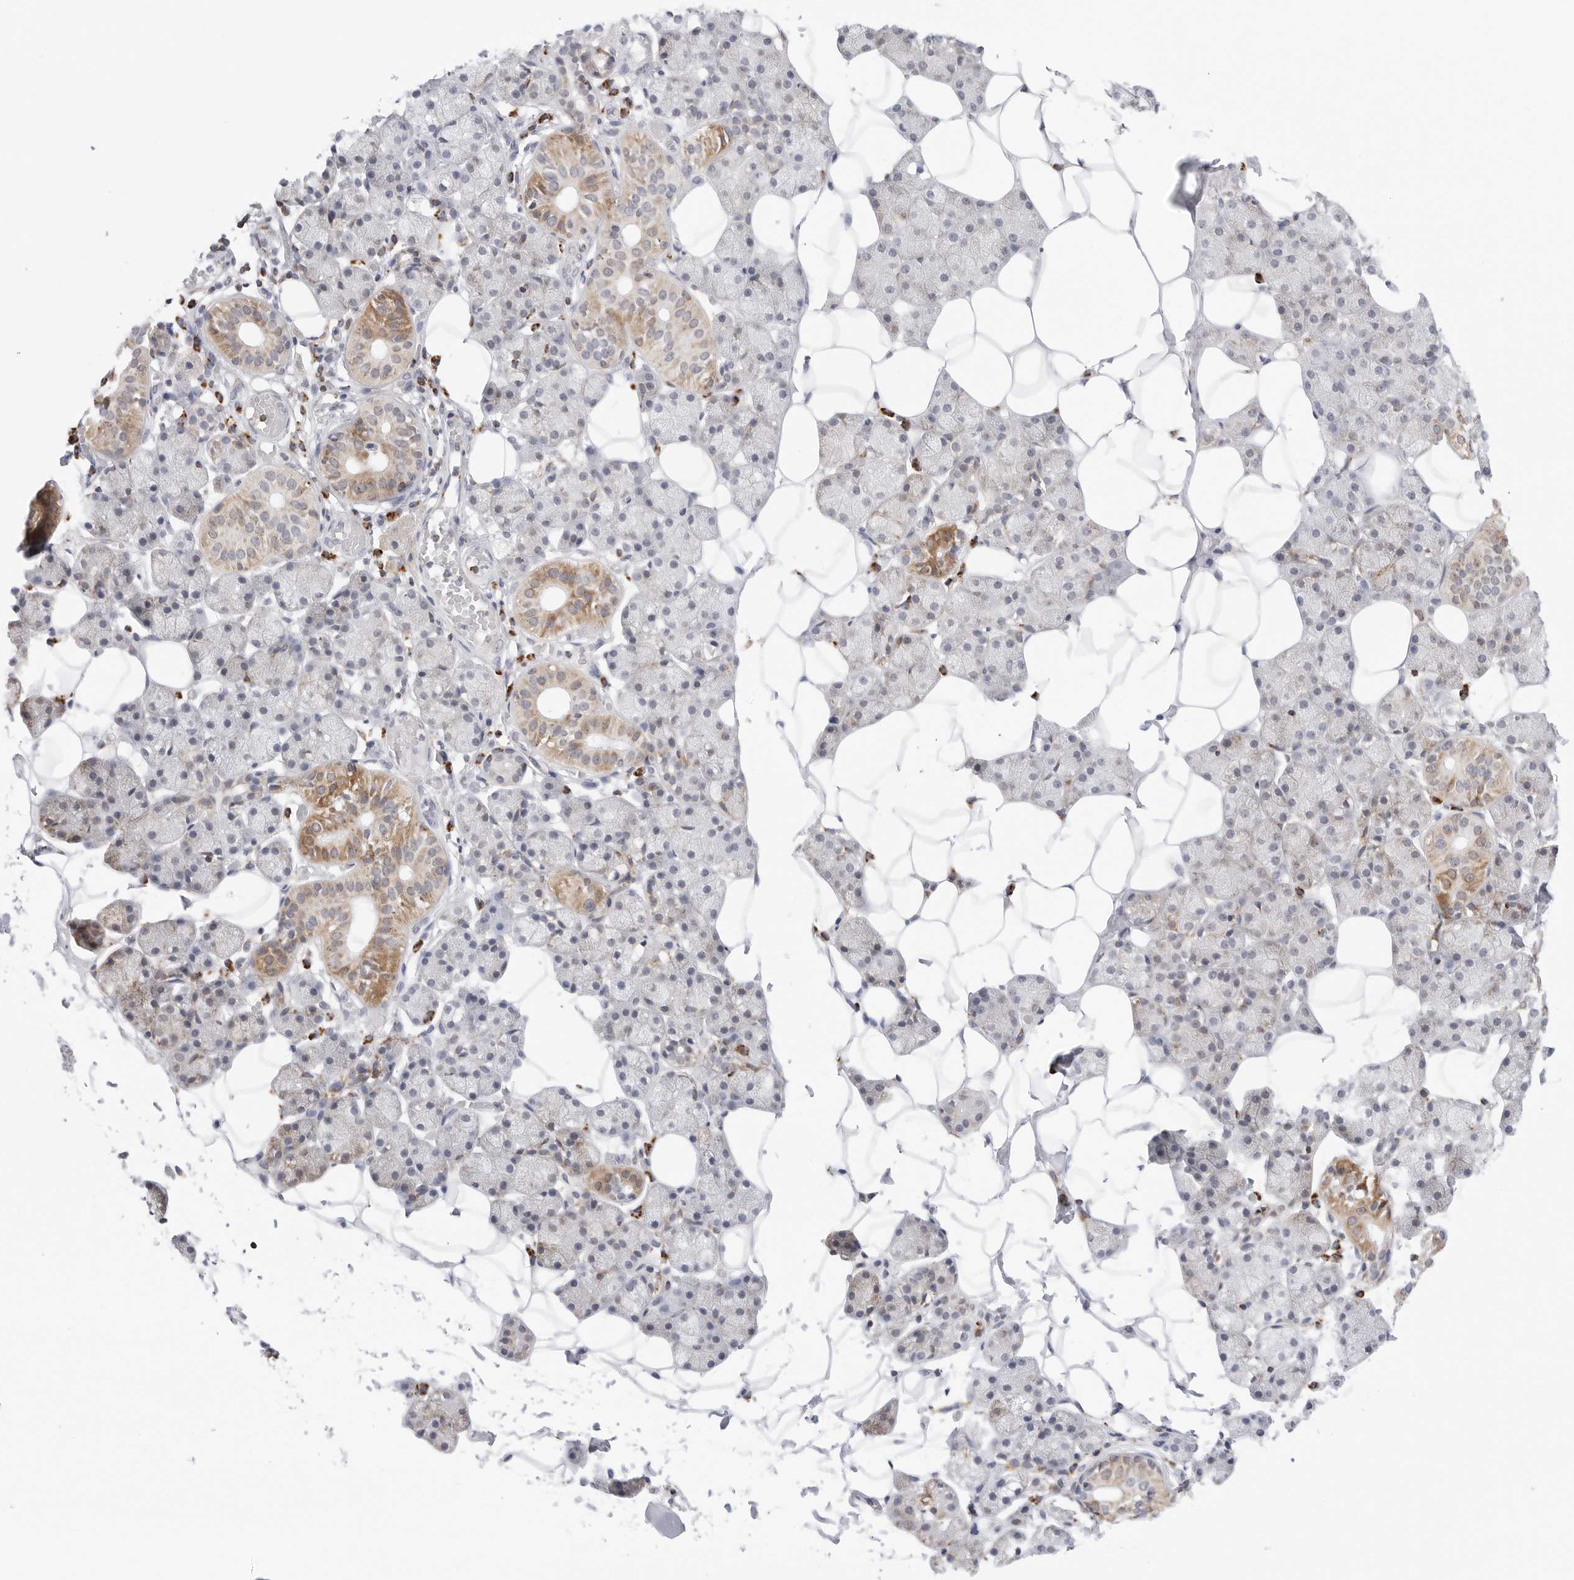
{"staining": {"intensity": "moderate", "quantity": "<25%", "location": "cytoplasmic/membranous"}, "tissue": "salivary gland", "cell_type": "Glandular cells", "image_type": "normal", "snomed": [{"axis": "morphology", "description": "Normal tissue, NOS"}, {"axis": "topography", "description": "Salivary gland"}], "caption": "Unremarkable salivary gland reveals moderate cytoplasmic/membranous positivity in approximately <25% of glandular cells, visualized by immunohistochemistry.", "gene": "ATP5IF1", "patient": {"sex": "female", "age": 33}}